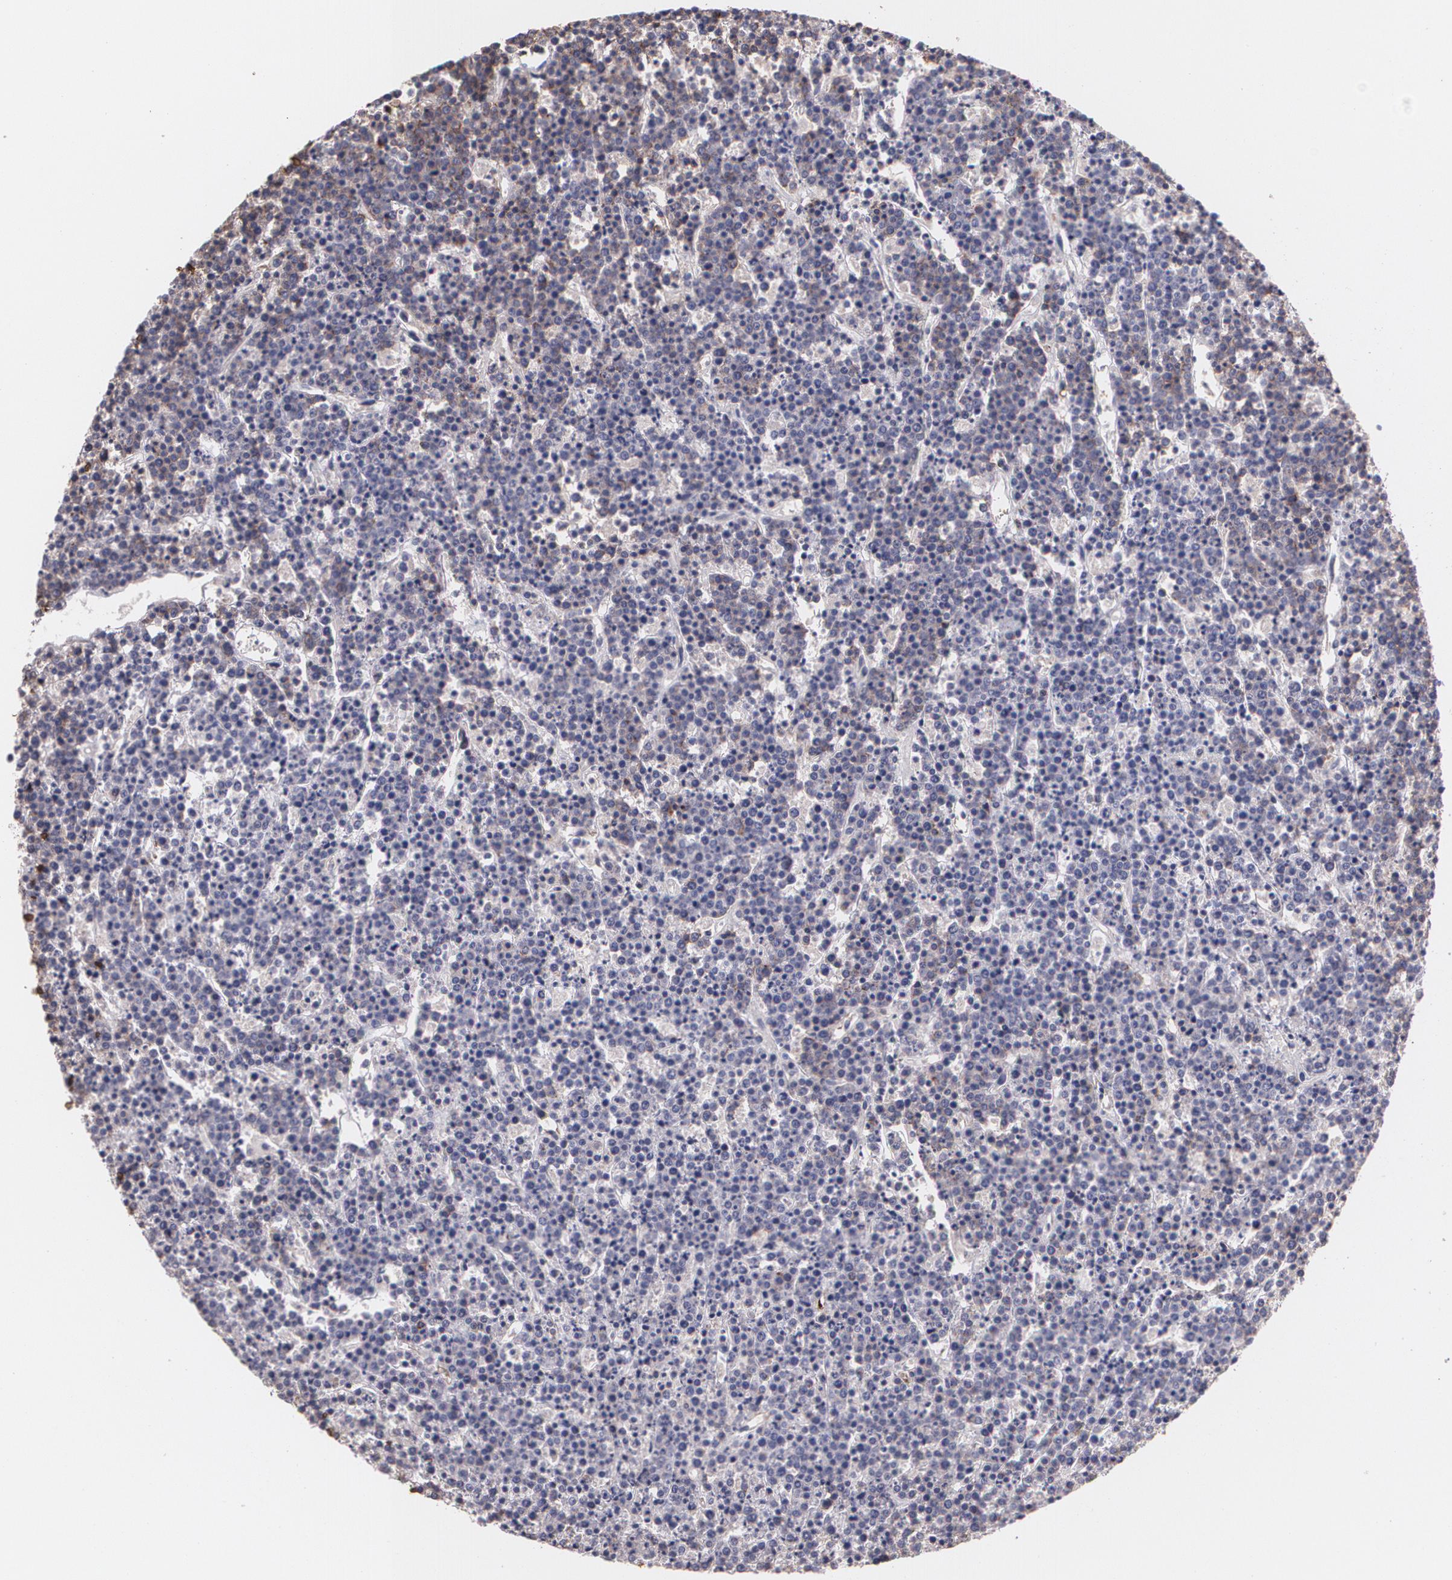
{"staining": {"intensity": "moderate", "quantity": ">75%", "location": "cytoplasmic/membranous"}, "tissue": "lymphoma", "cell_type": "Tumor cells", "image_type": "cancer", "snomed": [{"axis": "morphology", "description": "Malignant lymphoma, non-Hodgkin's type, High grade"}, {"axis": "topography", "description": "Ovary"}], "caption": "Protein staining of lymphoma tissue demonstrates moderate cytoplasmic/membranous positivity in about >75% of tumor cells. (brown staining indicates protein expression, while blue staining denotes nuclei).", "gene": "SLC2A1", "patient": {"sex": "female", "age": 56}}